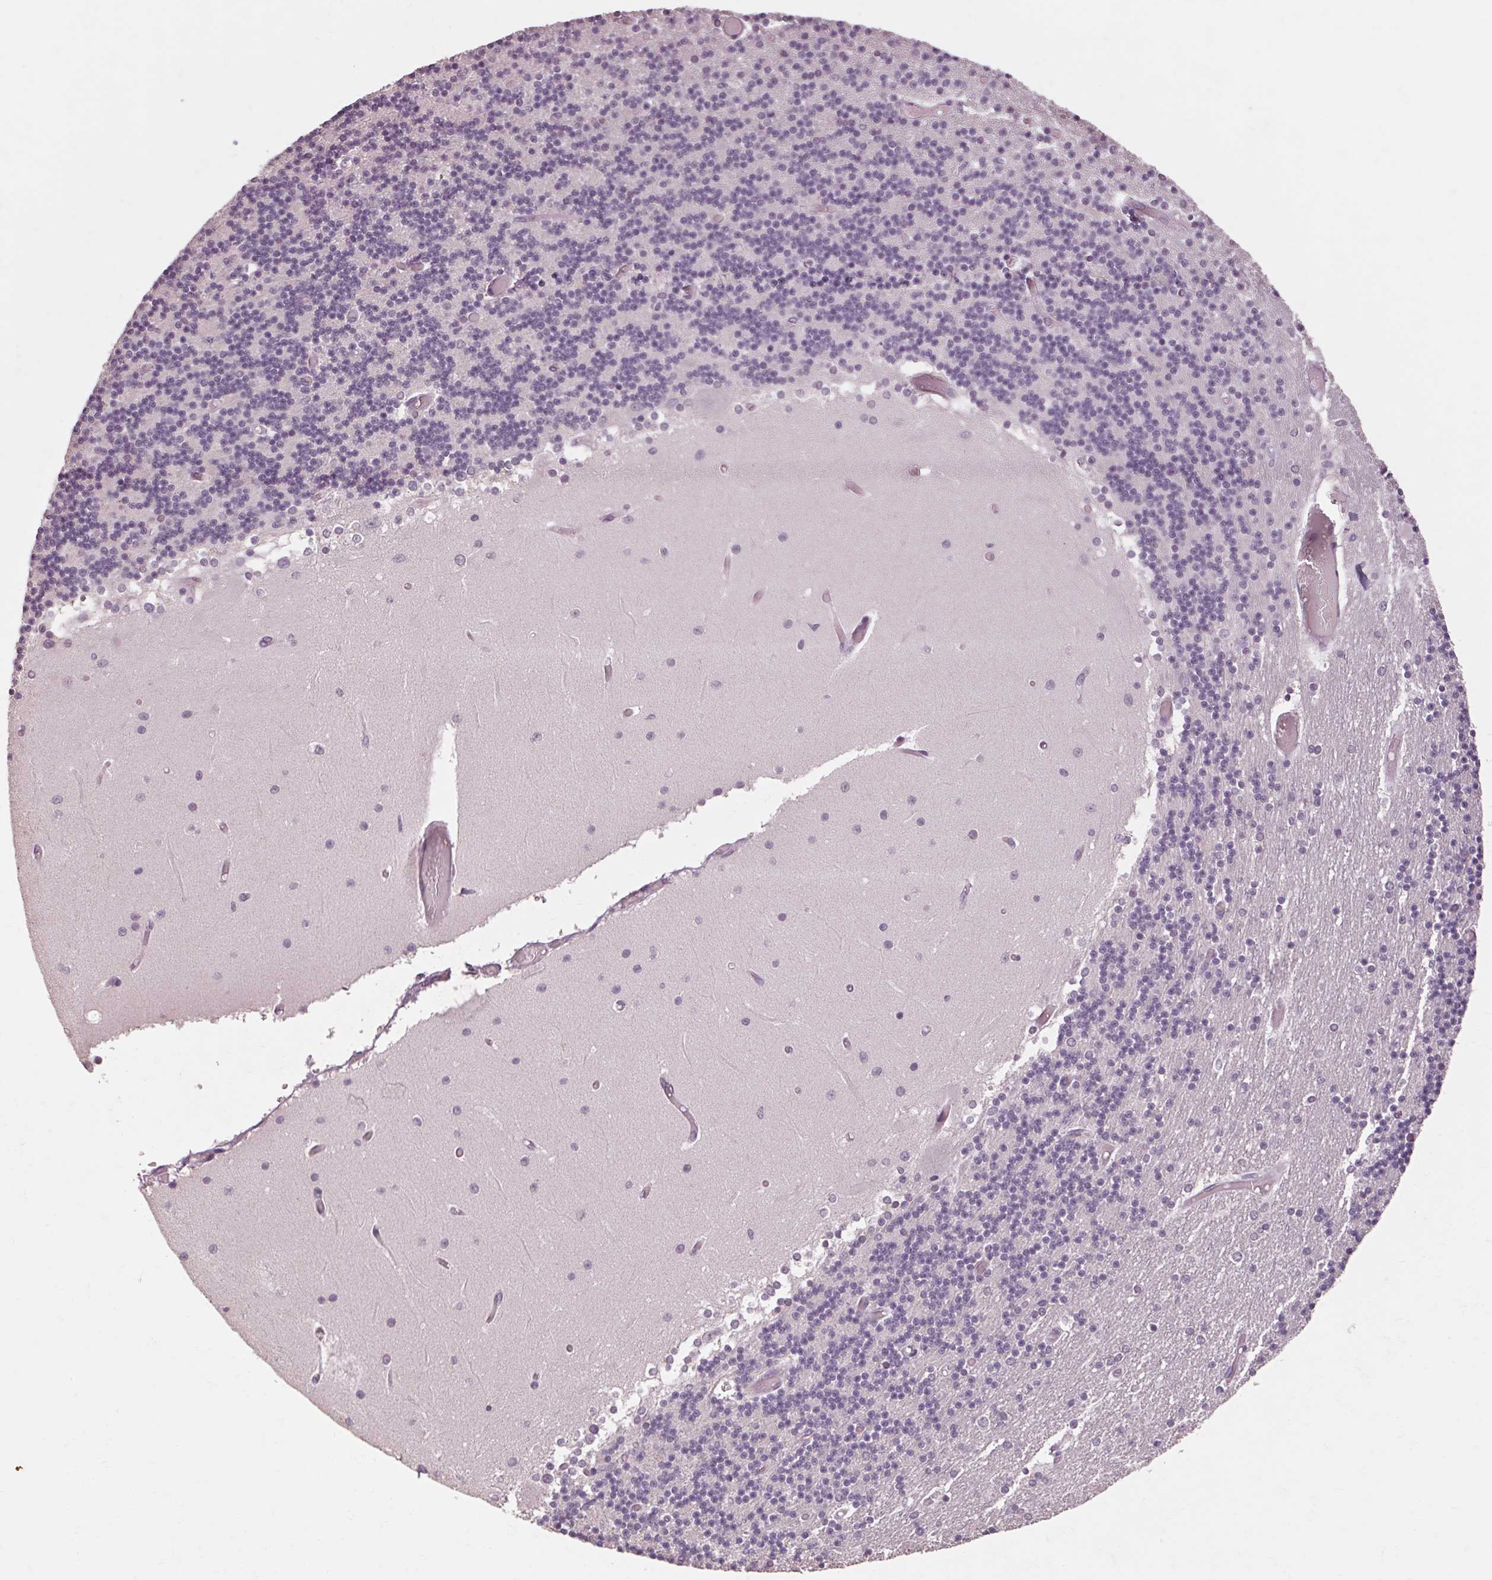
{"staining": {"intensity": "negative", "quantity": "none", "location": "none"}, "tissue": "cerebellum", "cell_type": "Cells in granular layer", "image_type": "normal", "snomed": [{"axis": "morphology", "description": "Normal tissue, NOS"}, {"axis": "topography", "description": "Cerebellum"}], "caption": "Image shows no significant protein positivity in cells in granular layer of unremarkable cerebellum.", "gene": "POMC", "patient": {"sex": "female", "age": 28}}